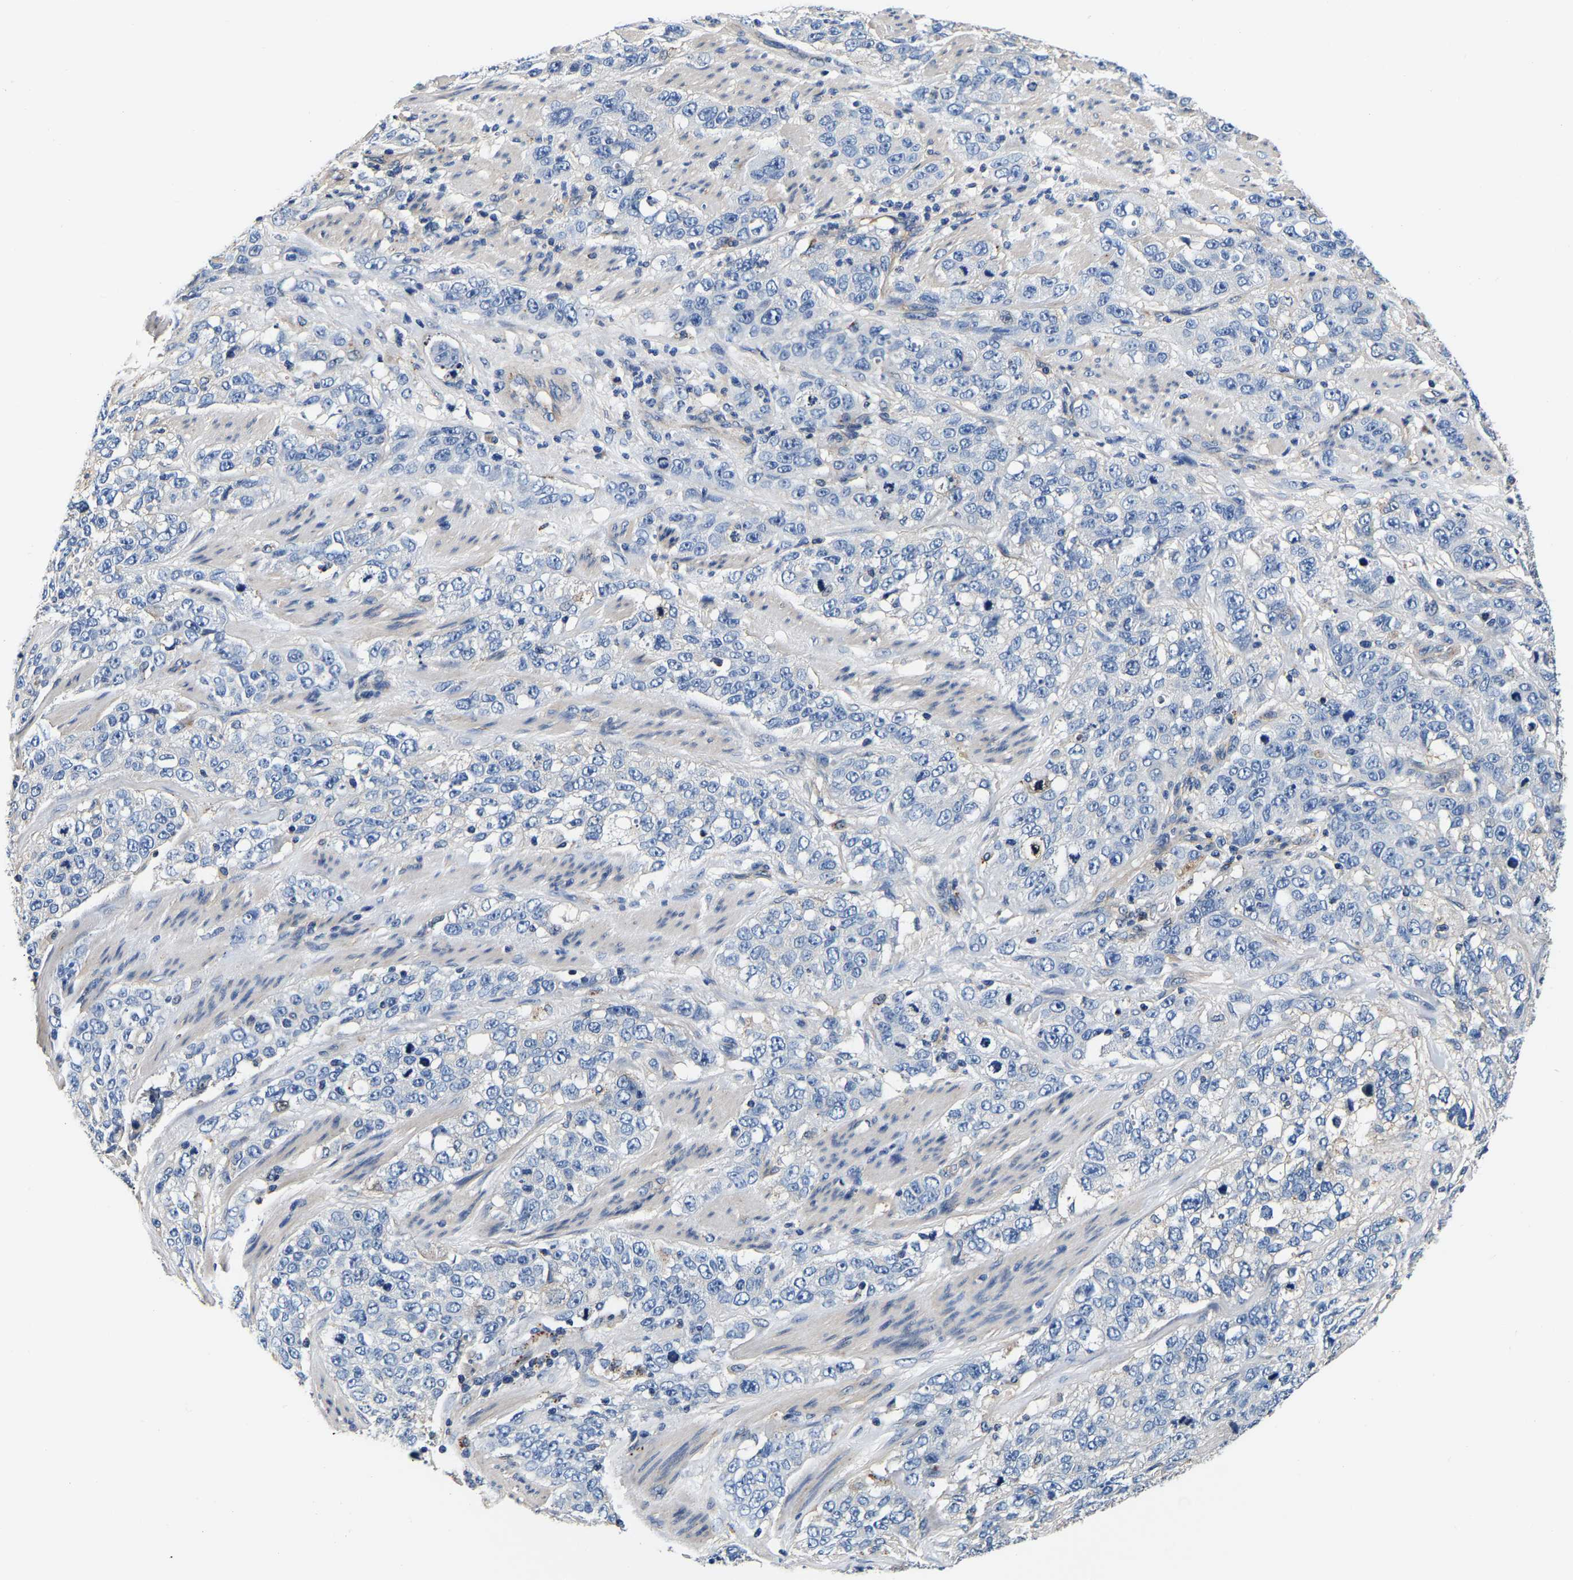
{"staining": {"intensity": "negative", "quantity": "none", "location": "none"}, "tissue": "stomach cancer", "cell_type": "Tumor cells", "image_type": "cancer", "snomed": [{"axis": "morphology", "description": "Adenocarcinoma, NOS"}, {"axis": "topography", "description": "Stomach"}], "caption": "An image of human stomach cancer is negative for staining in tumor cells. Brightfield microscopy of IHC stained with DAB (3,3'-diaminobenzidine) (brown) and hematoxylin (blue), captured at high magnification.", "gene": "SH3GLB1", "patient": {"sex": "male", "age": 48}}